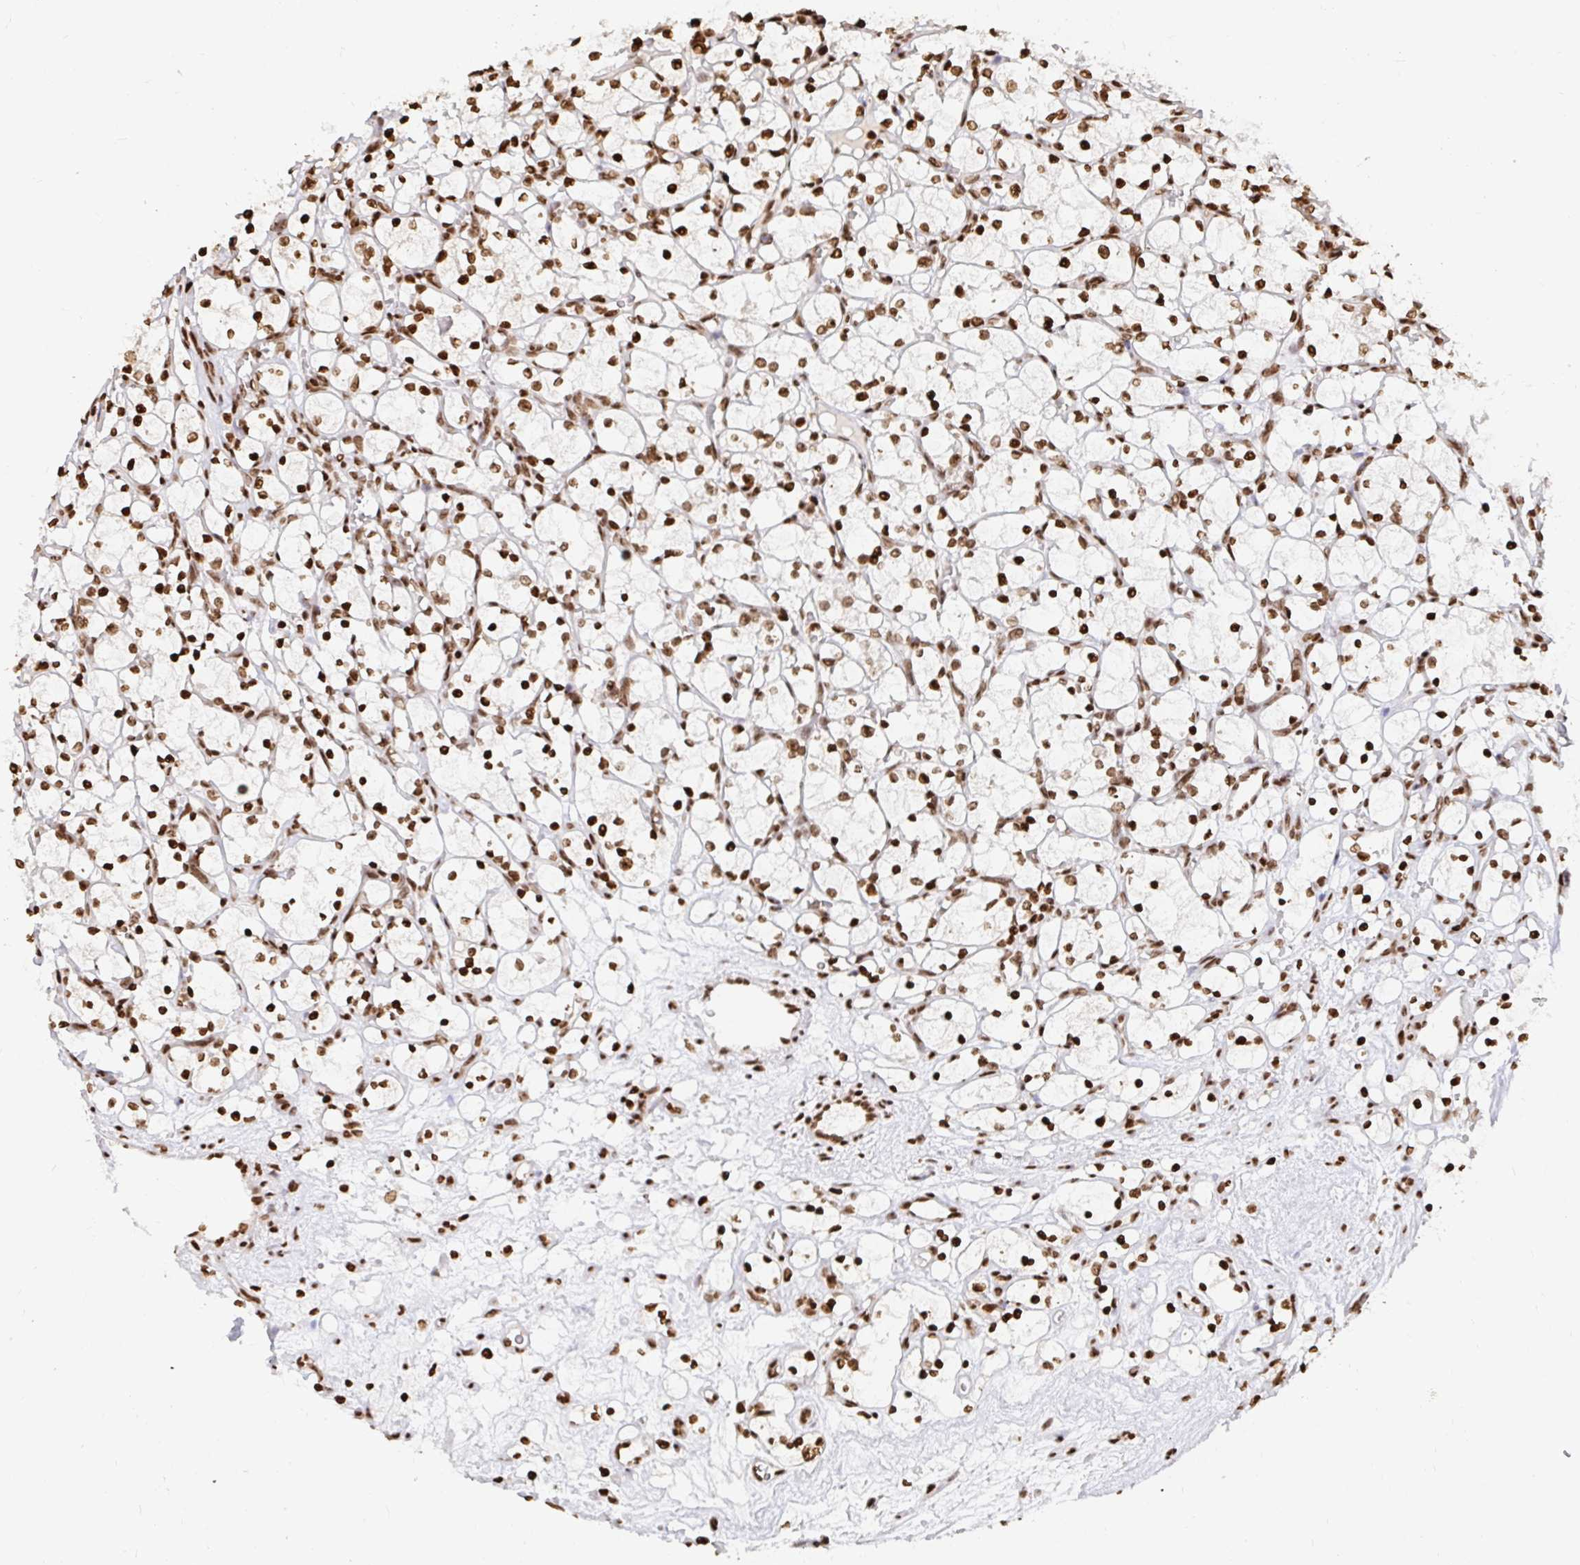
{"staining": {"intensity": "moderate", "quantity": ">75%", "location": "nuclear"}, "tissue": "renal cancer", "cell_type": "Tumor cells", "image_type": "cancer", "snomed": [{"axis": "morphology", "description": "Adenocarcinoma, NOS"}, {"axis": "topography", "description": "Kidney"}], "caption": "Immunohistochemistry histopathology image of neoplastic tissue: human renal cancer stained using immunohistochemistry (IHC) reveals medium levels of moderate protein expression localized specifically in the nuclear of tumor cells, appearing as a nuclear brown color.", "gene": "H2BC5", "patient": {"sex": "female", "age": 69}}